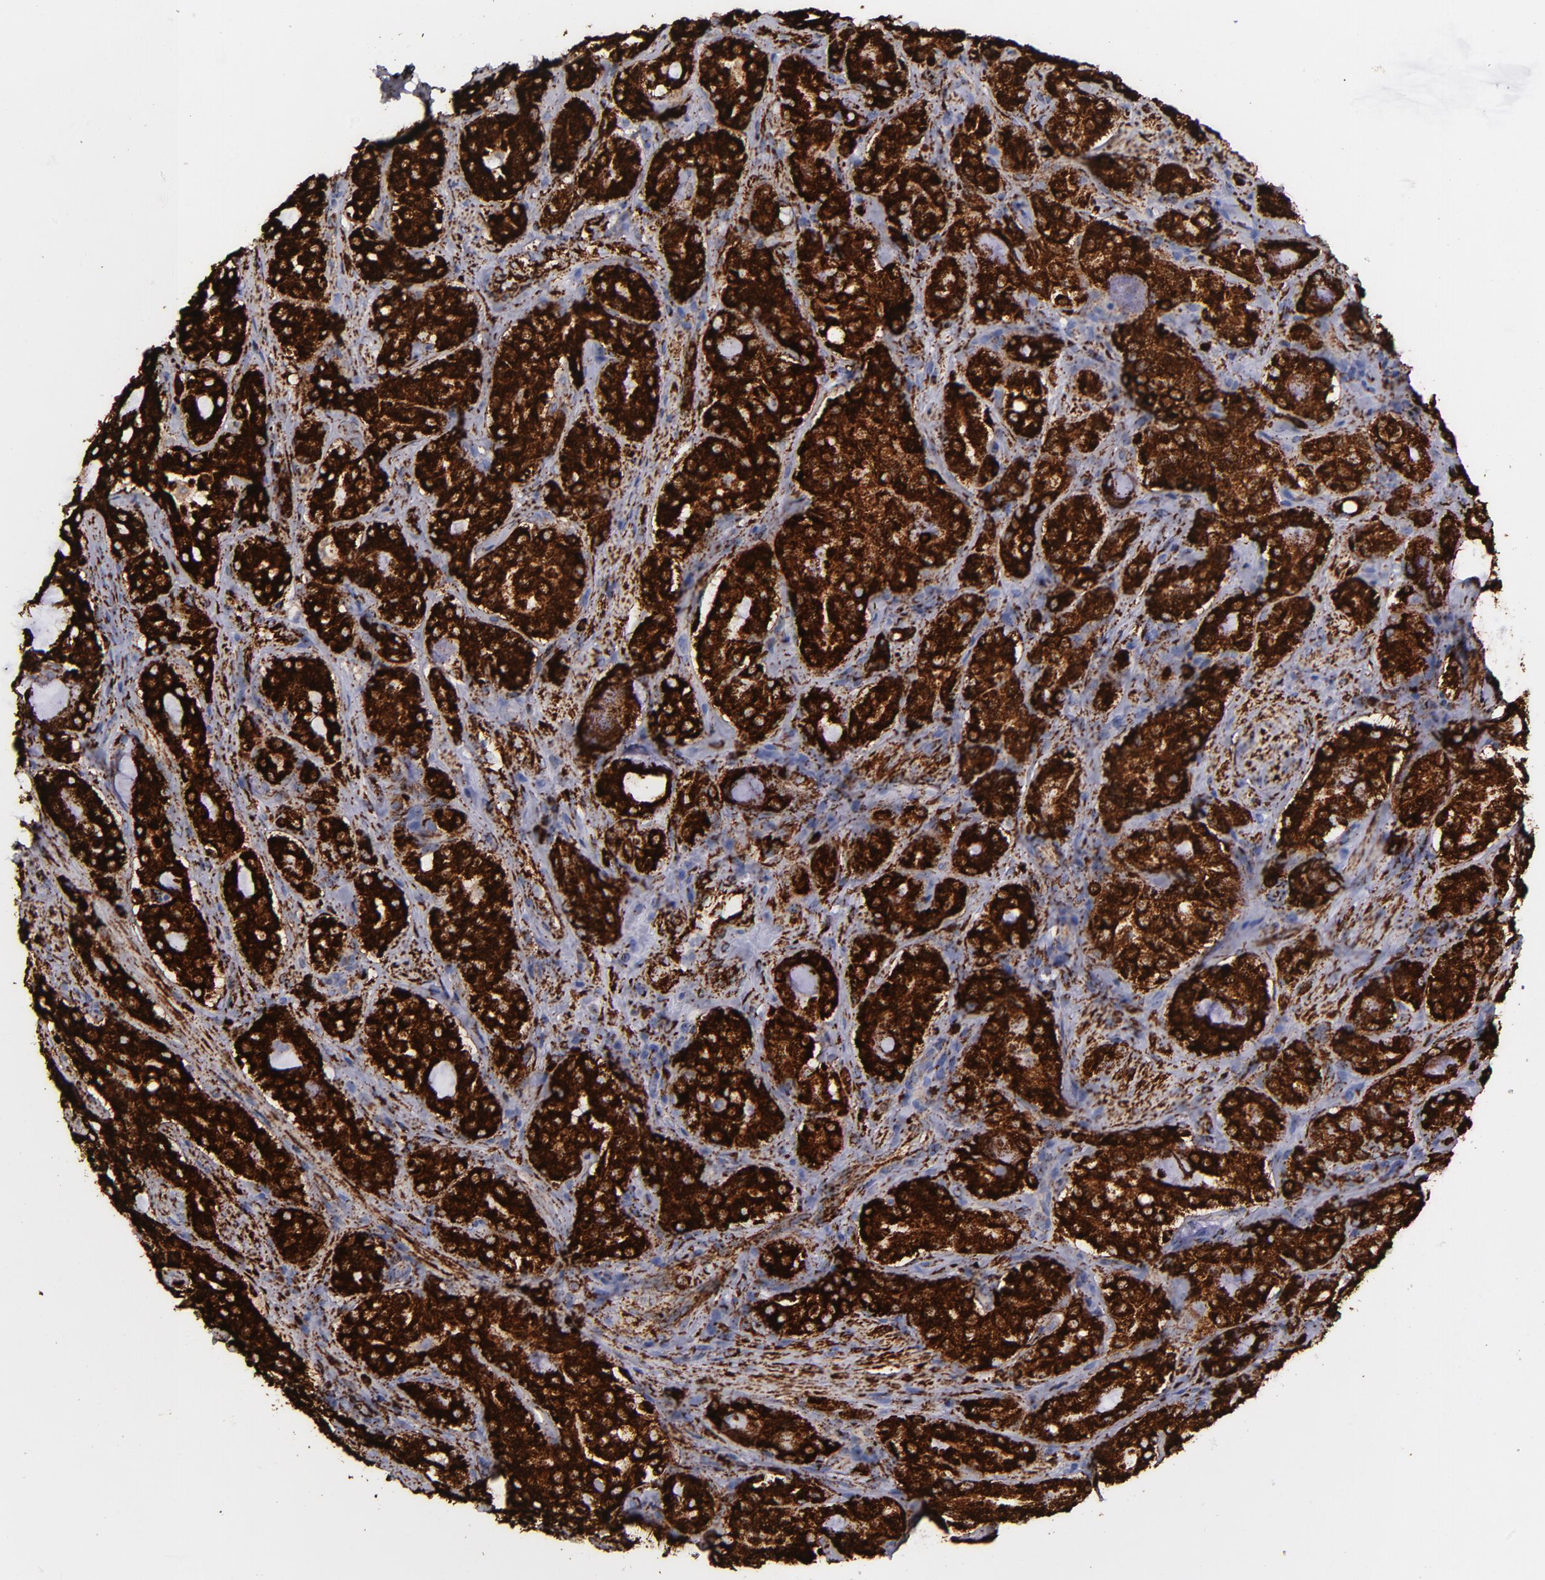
{"staining": {"intensity": "strong", "quantity": ">75%", "location": "cytoplasmic/membranous"}, "tissue": "prostate cancer", "cell_type": "Tumor cells", "image_type": "cancer", "snomed": [{"axis": "morphology", "description": "Adenocarcinoma, High grade"}, {"axis": "topography", "description": "Prostate"}], "caption": "There is high levels of strong cytoplasmic/membranous positivity in tumor cells of prostate cancer (adenocarcinoma (high-grade)), as demonstrated by immunohistochemical staining (brown color).", "gene": "MAOB", "patient": {"sex": "male", "age": 72}}